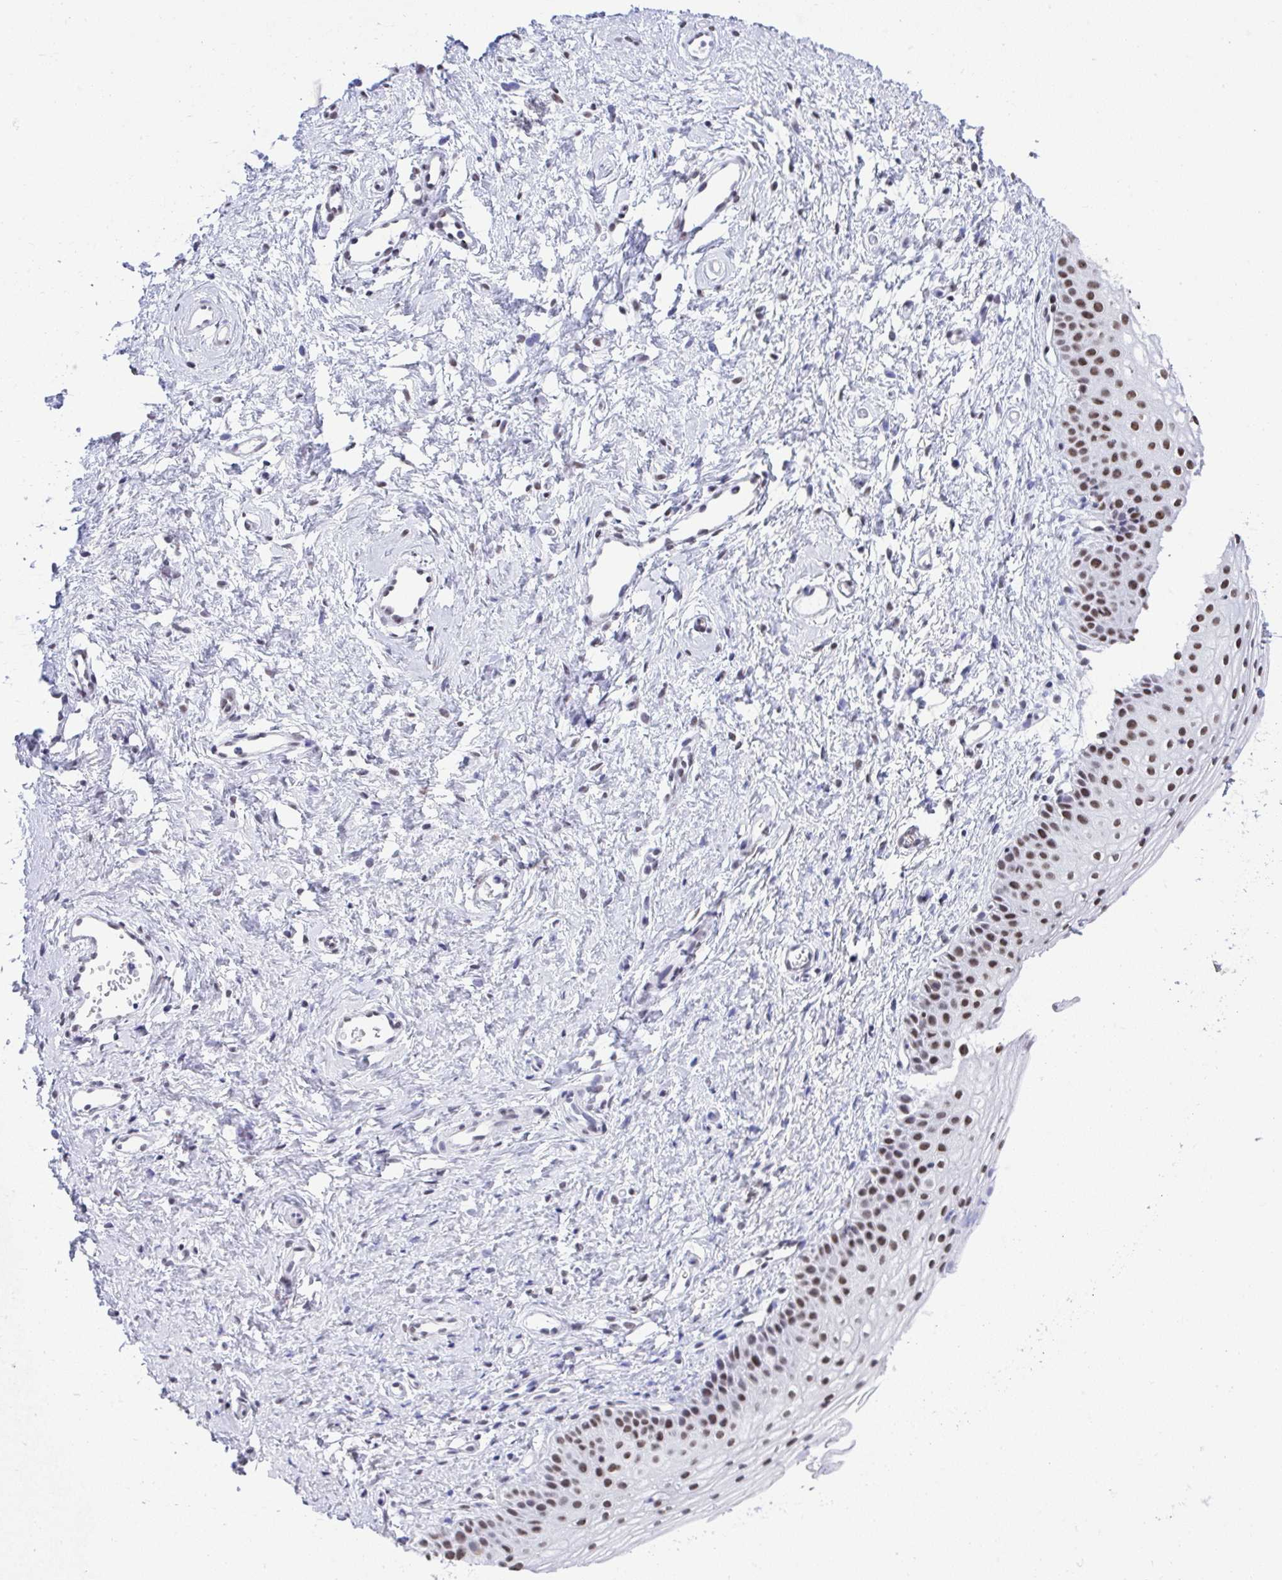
{"staining": {"intensity": "strong", "quantity": ">75%", "location": "nuclear"}, "tissue": "vagina", "cell_type": "Squamous epithelial cells", "image_type": "normal", "snomed": [{"axis": "morphology", "description": "Normal tissue, NOS"}, {"axis": "topography", "description": "Vagina"}], "caption": "Immunohistochemical staining of benign human vagina displays >75% levels of strong nuclear protein expression in approximately >75% of squamous epithelial cells. (brown staining indicates protein expression, while blue staining denotes nuclei).", "gene": "DDX52", "patient": {"sex": "female", "age": 65}}